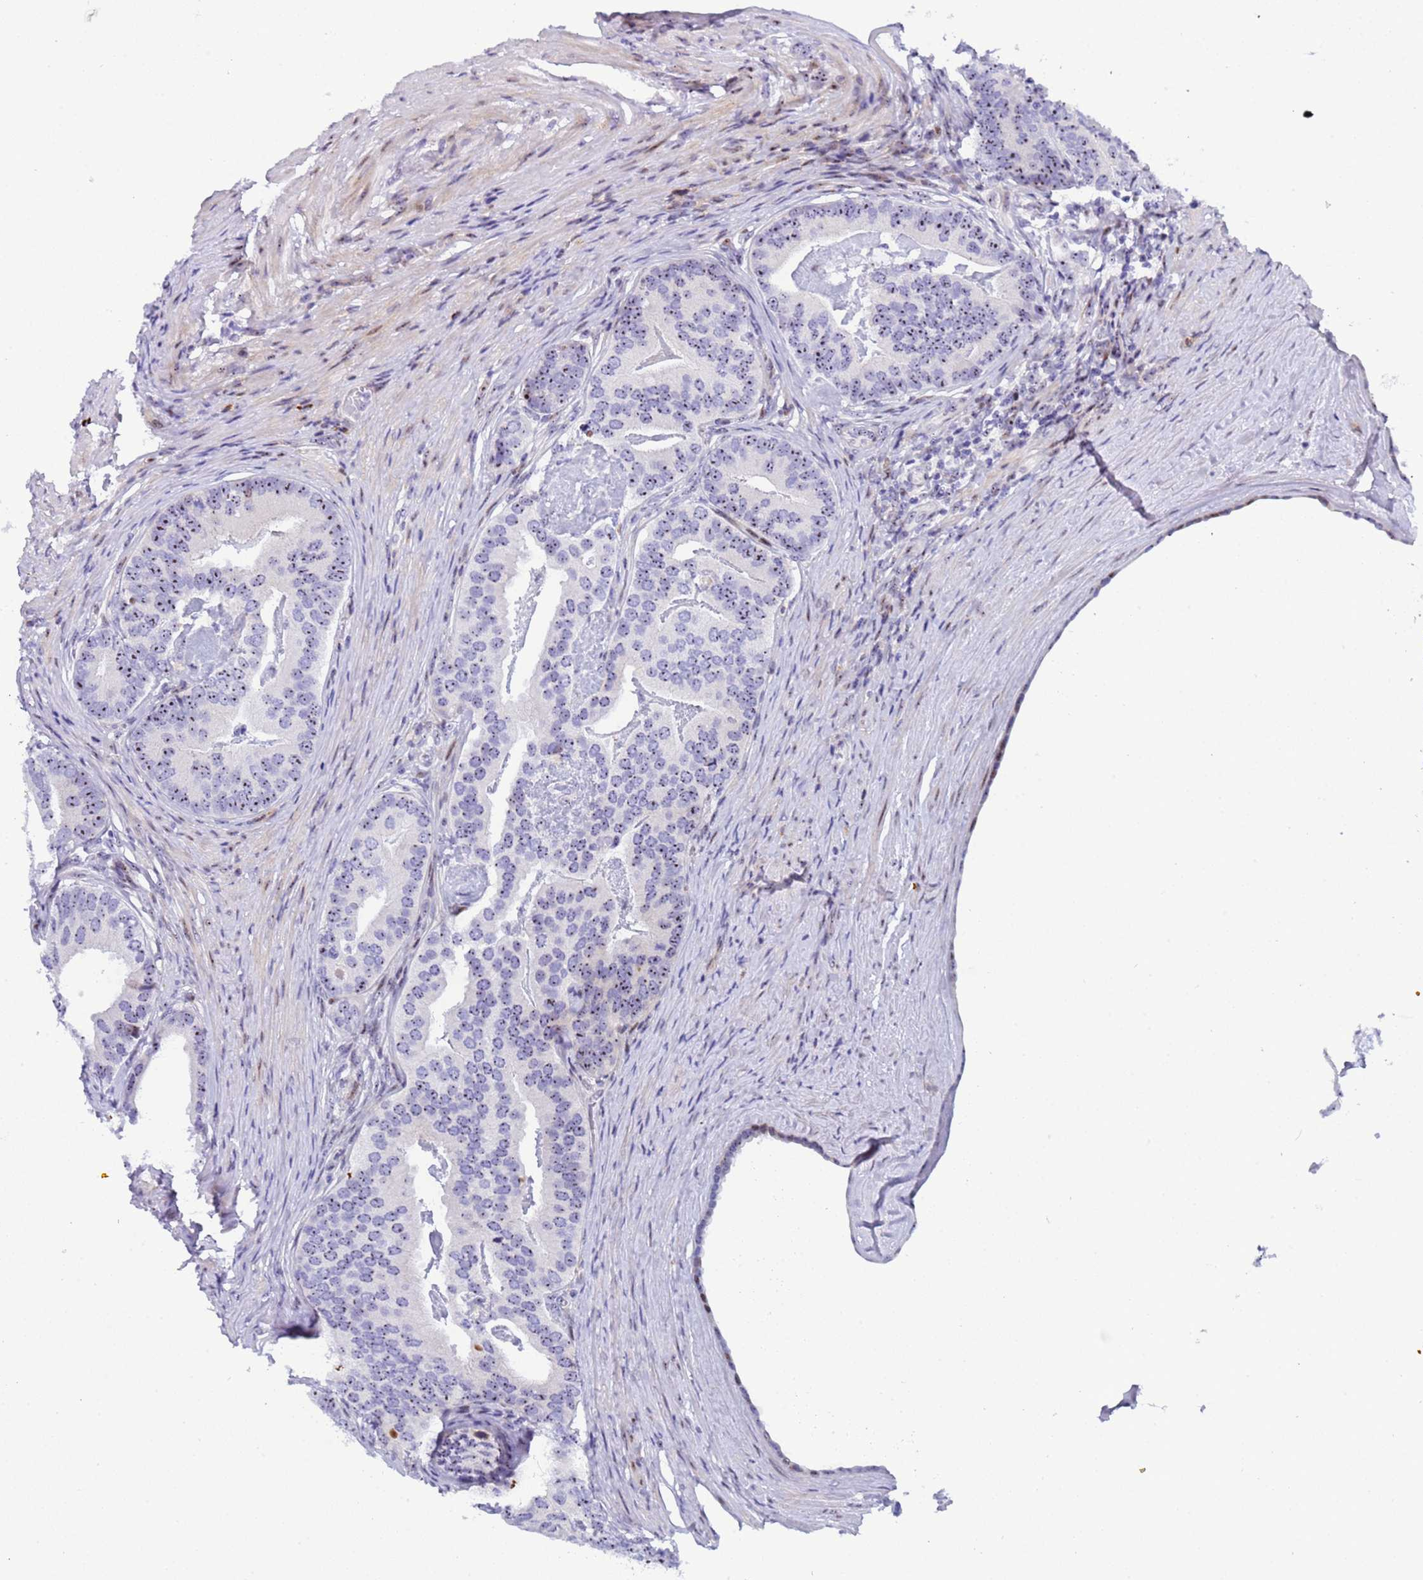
{"staining": {"intensity": "weak", "quantity": "<25%", "location": "nuclear"}, "tissue": "prostate cancer", "cell_type": "Tumor cells", "image_type": "cancer", "snomed": [{"axis": "morphology", "description": "Adenocarcinoma, Low grade"}, {"axis": "topography", "description": "Prostate"}], "caption": "IHC photomicrograph of adenocarcinoma (low-grade) (prostate) stained for a protein (brown), which shows no positivity in tumor cells. Nuclei are stained in blue.", "gene": "POP5", "patient": {"sex": "male", "age": 71}}